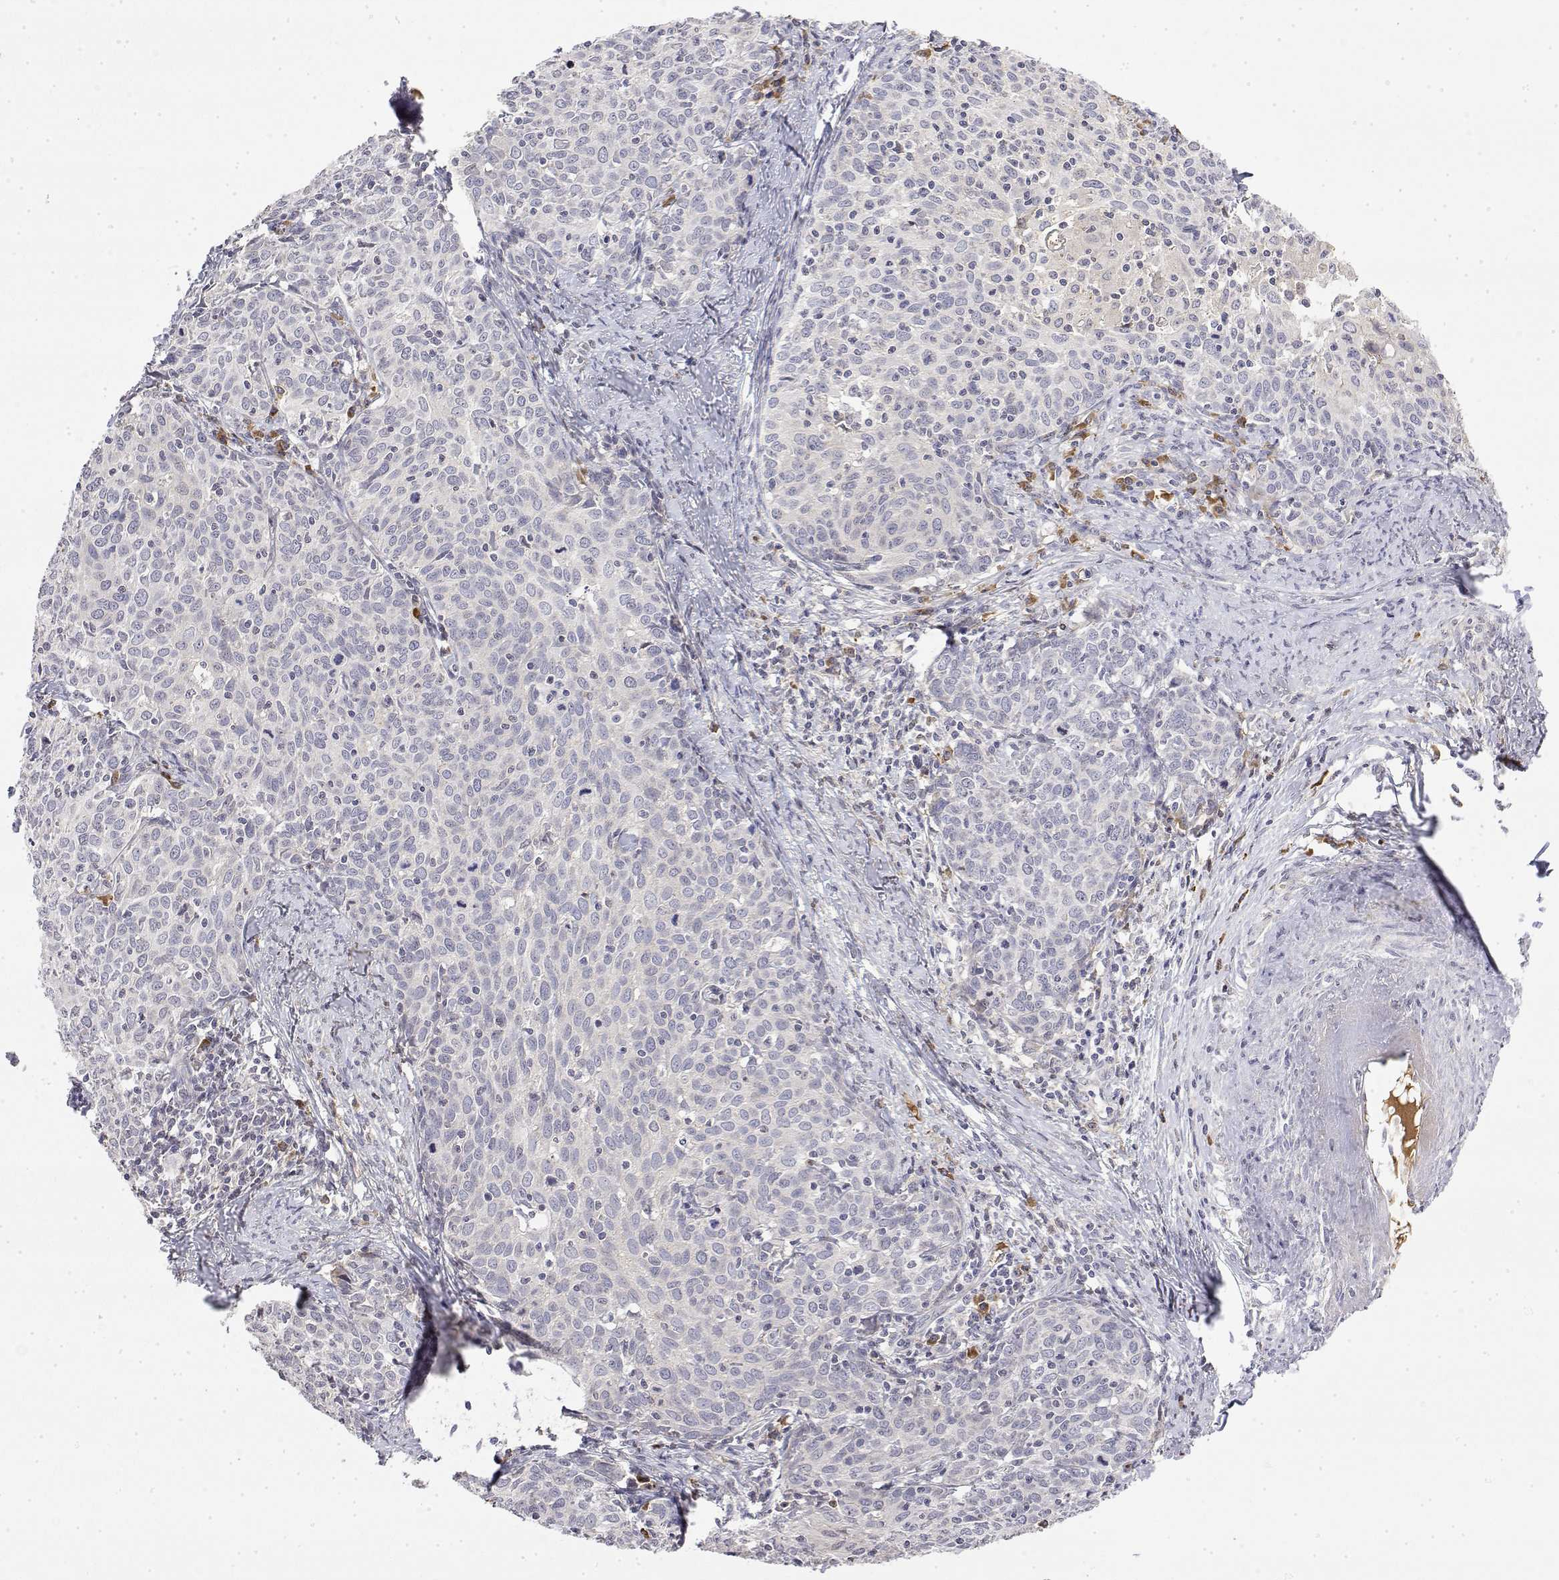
{"staining": {"intensity": "negative", "quantity": "none", "location": "none"}, "tissue": "cervical cancer", "cell_type": "Tumor cells", "image_type": "cancer", "snomed": [{"axis": "morphology", "description": "Squamous cell carcinoma, NOS"}, {"axis": "topography", "description": "Cervix"}], "caption": "This photomicrograph is of cervical squamous cell carcinoma stained with immunohistochemistry to label a protein in brown with the nuclei are counter-stained blue. There is no staining in tumor cells.", "gene": "IGFBP4", "patient": {"sex": "female", "age": 62}}